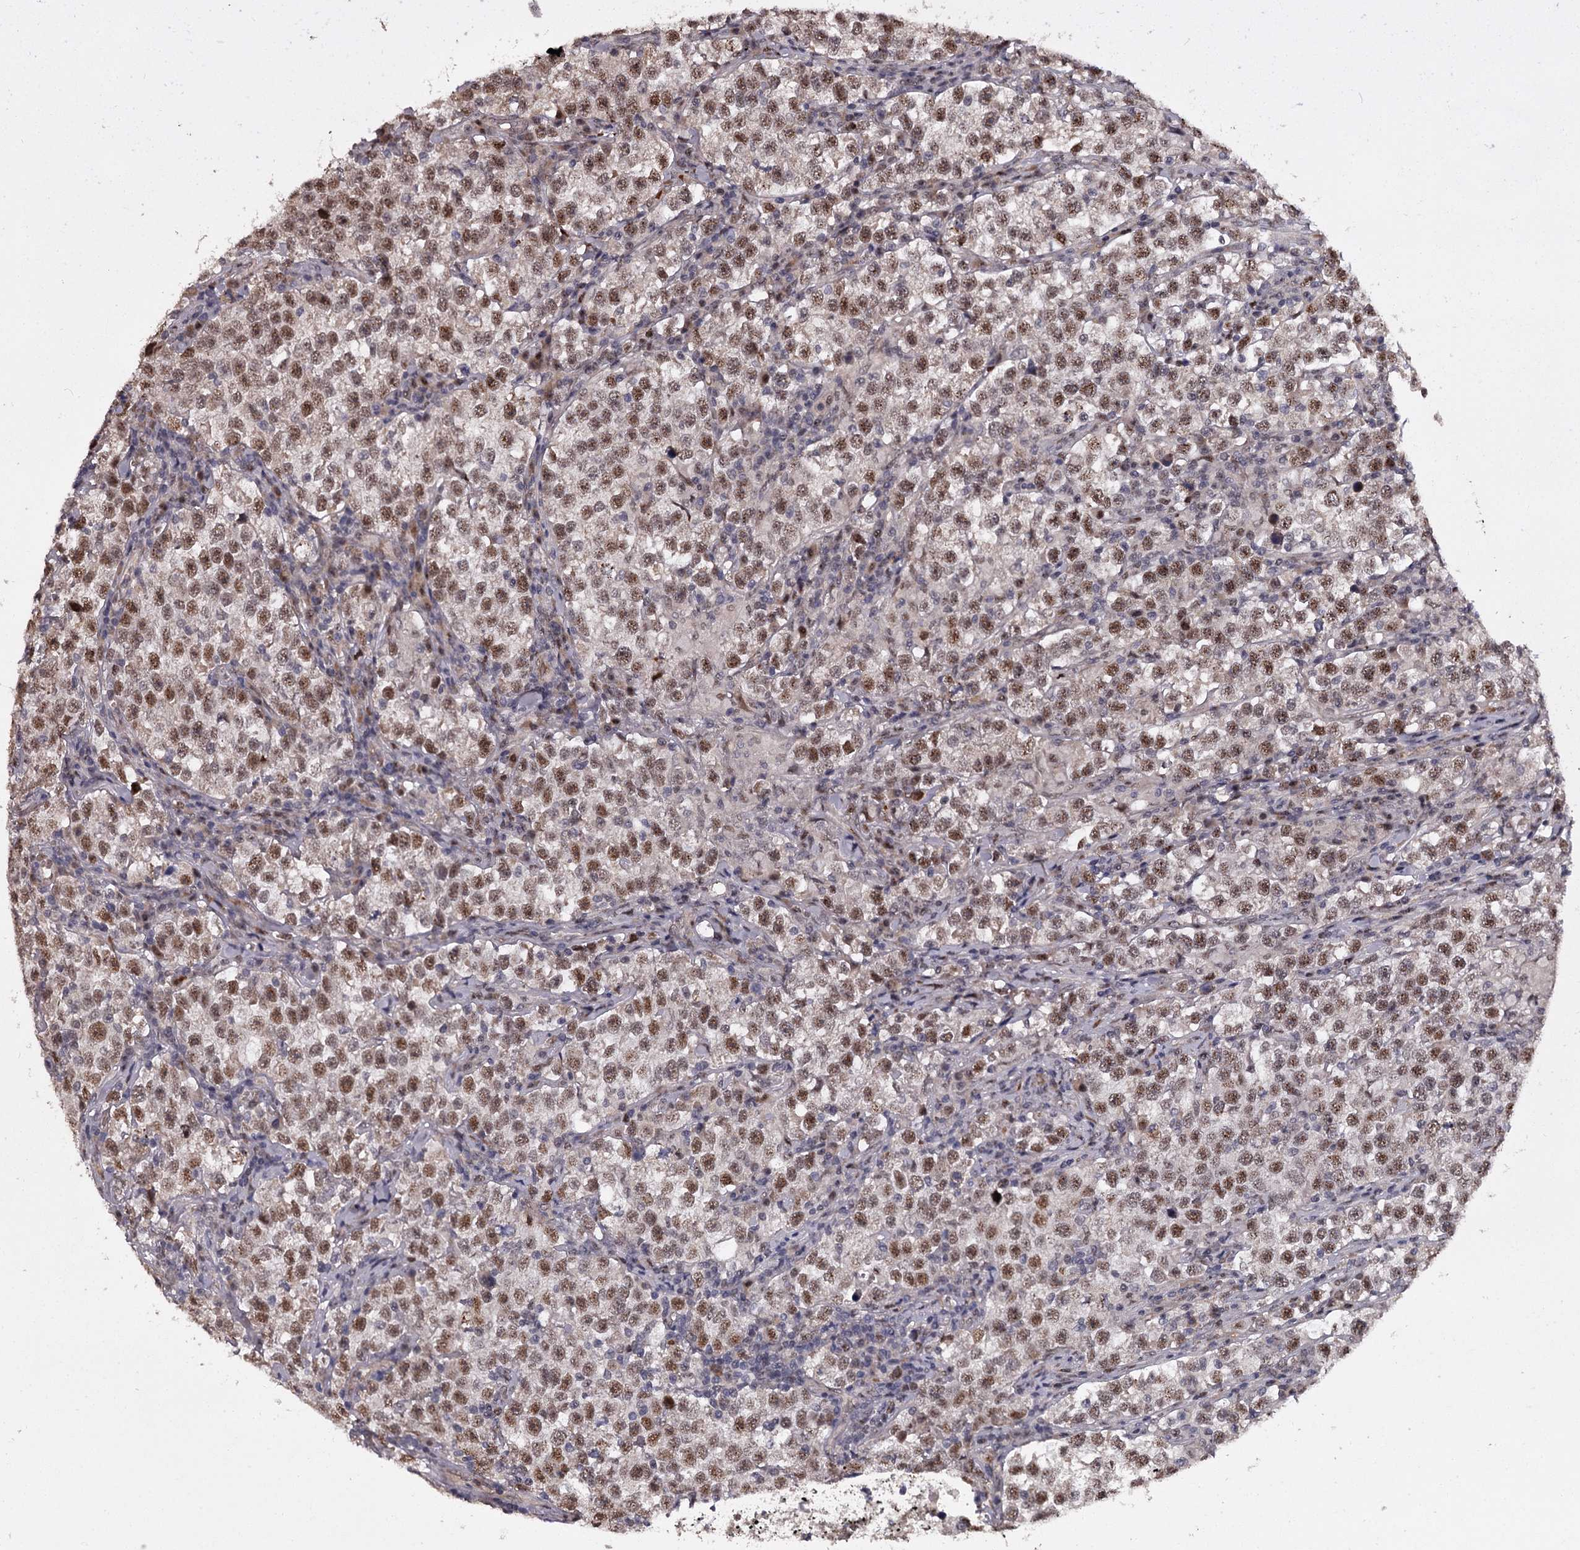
{"staining": {"intensity": "moderate", "quantity": ">75%", "location": "nuclear"}, "tissue": "testis cancer", "cell_type": "Tumor cells", "image_type": "cancer", "snomed": [{"axis": "morphology", "description": "Normal tissue, NOS"}, {"axis": "morphology", "description": "Seminoma, NOS"}, {"axis": "topography", "description": "Testis"}], "caption": "This micrograph demonstrates immunohistochemistry (IHC) staining of testis cancer, with medium moderate nuclear expression in about >75% of tumor cells.", "gene": "RNF44", "patient": {"sex": "male", "age": 43}}